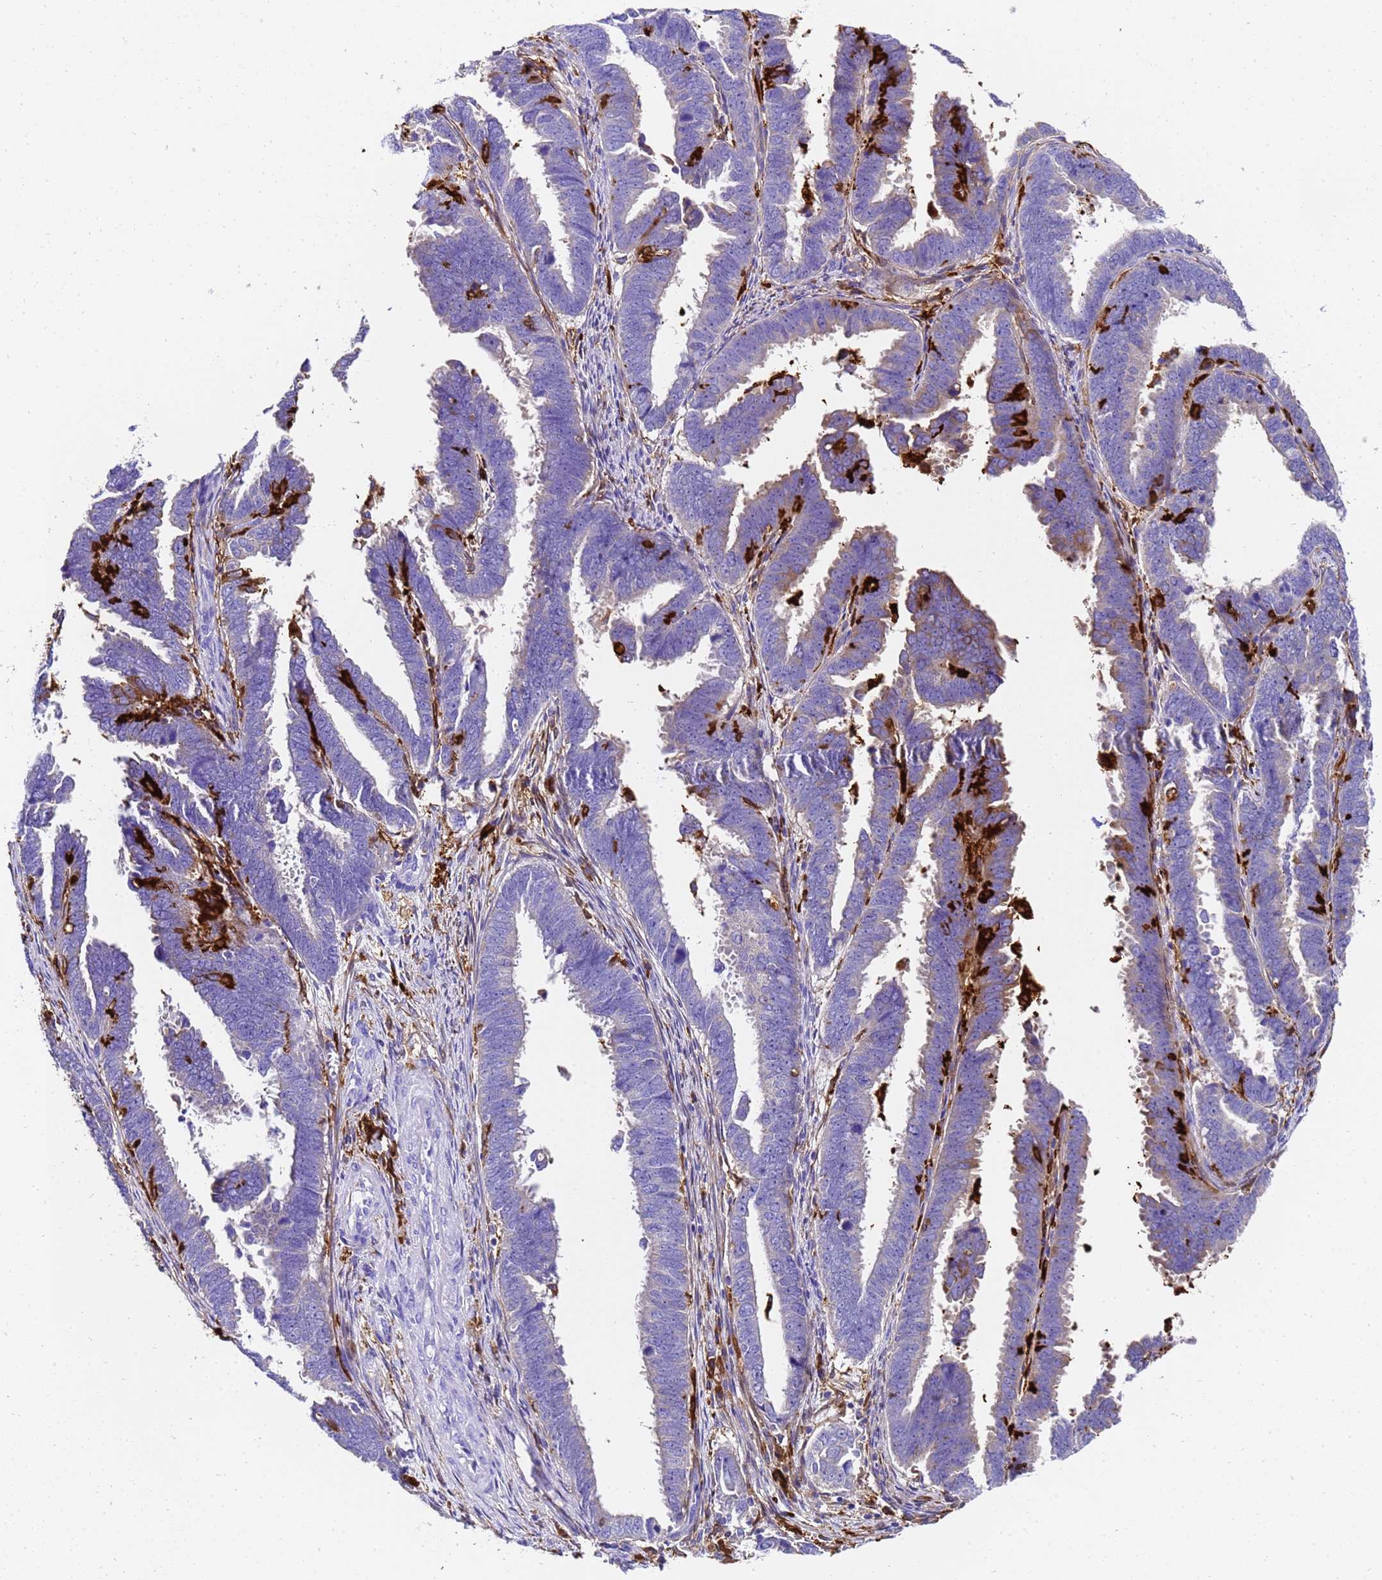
{"staining": {"intensity": "moderate", "quantity": "<25%", "location": "cytoplasmic/membranous"}, "tissue": "endometrial cancer", "cell_type": "Tumor cells", "image_type": "cancer", "snomed": [{"axis": "morphology", "description": "Adenocarcinoma, NOS"}, {"axis": "topography", "description": "Endometrium"}], "caption": "Endometrial cancer (adenocarcinoma) stained with a brown dye reveals moderate cytoplasmic/membranous positive staining in about <25% of tumor cells.", "gene": "FTL", "patient": {"sex": "female", "age": 75}}